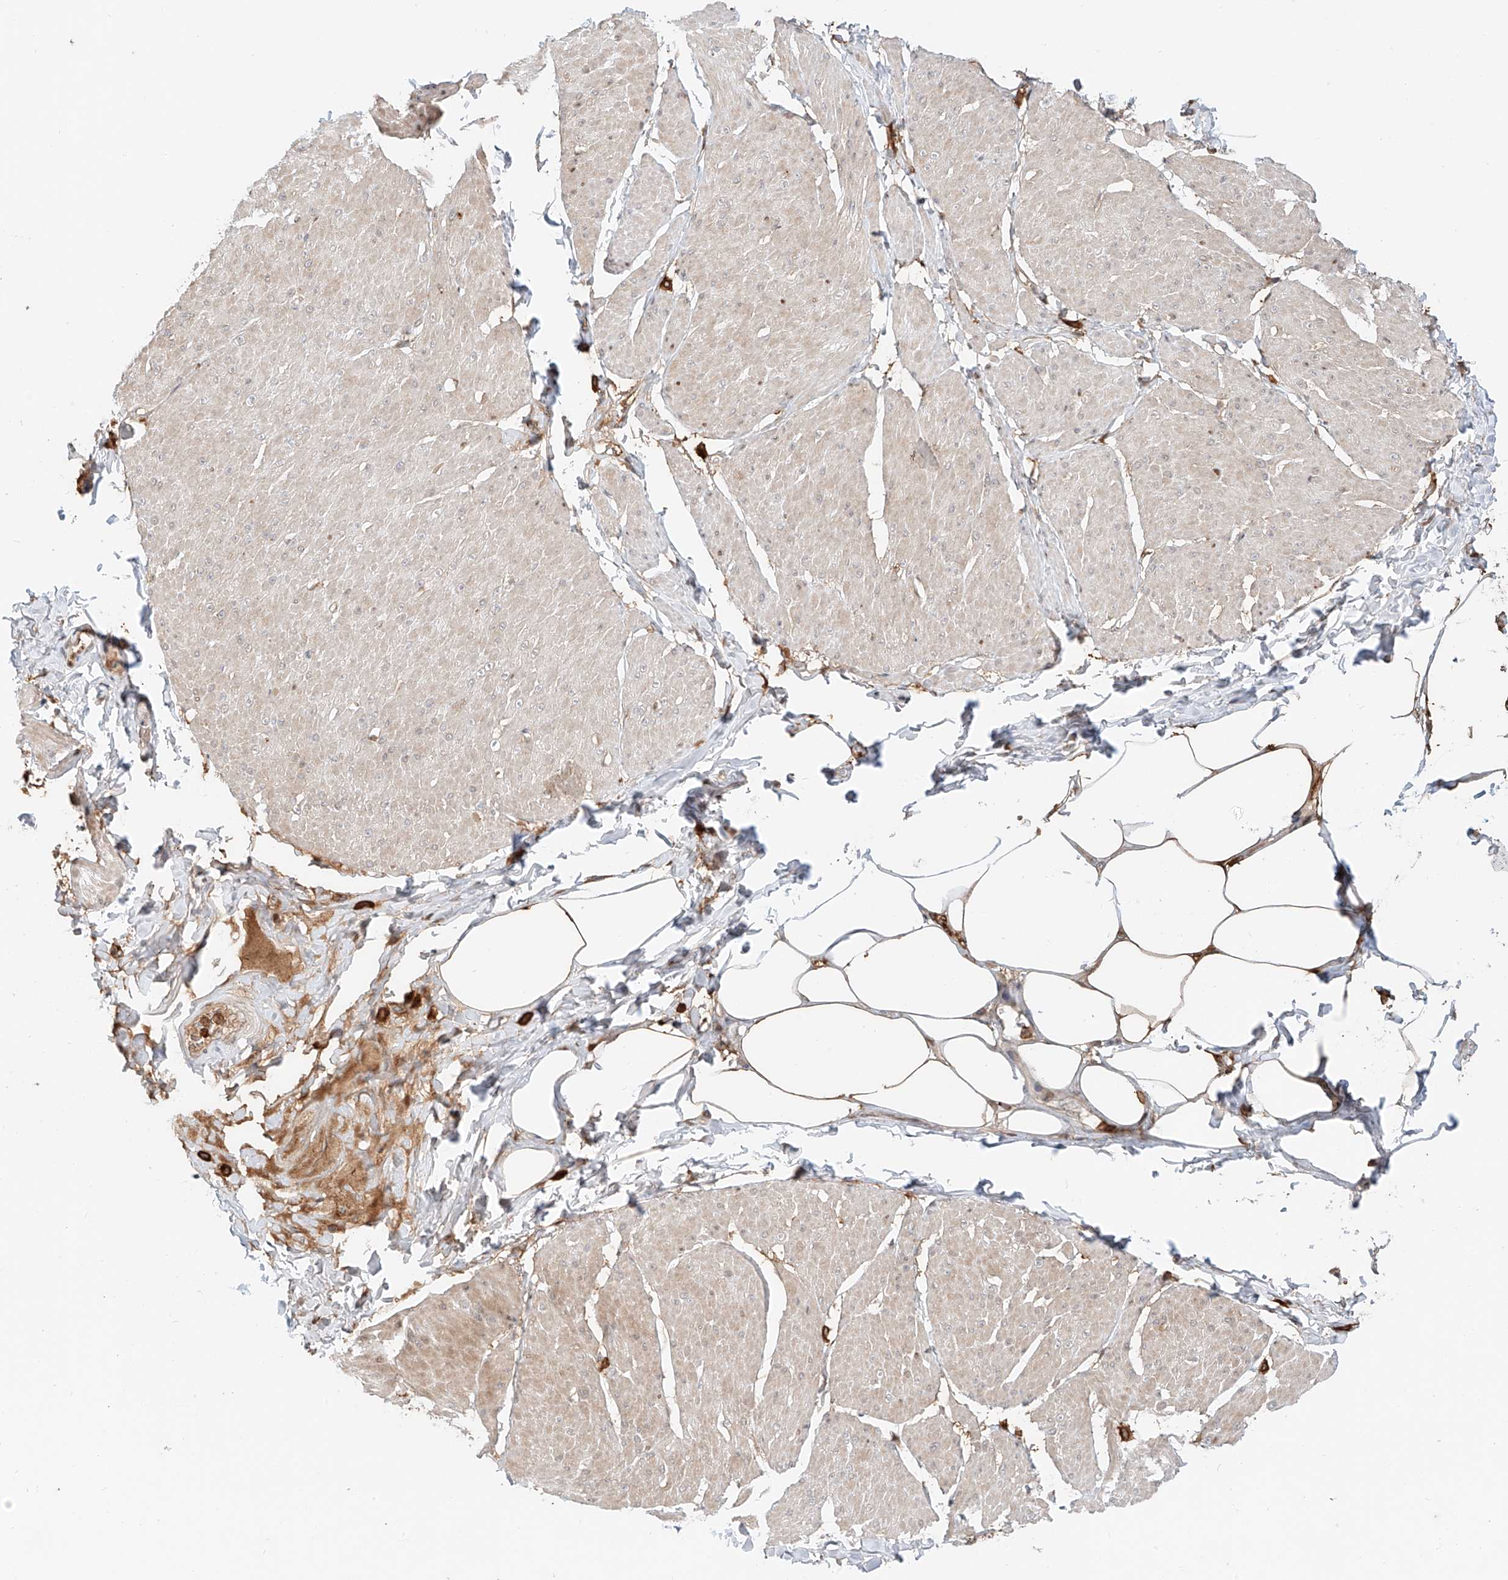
{"staining": {"intensity": "weak", "quantity": "25%-75%", "location": "cytoplasmic/membranous"}, "tissue": "smooth muscle", "cell_type": "Smooth muscle cells", "image_type": "normal", "snomed": [{"axis": "morphology", "description": "Urothelial carcinoma, High grade"}, {"axis": "topography", "description": "Urinary bladder"}], "caption": "This histopathology image reveals immunohistochemistry (IHC) staining of benign smooth muscle, with low weak cytoplasmic/membranous expression in approximately 25%-75% of smooth muscle cells.", "gene": "CEP162", "patient": {"sex": "male", "age": 46}}